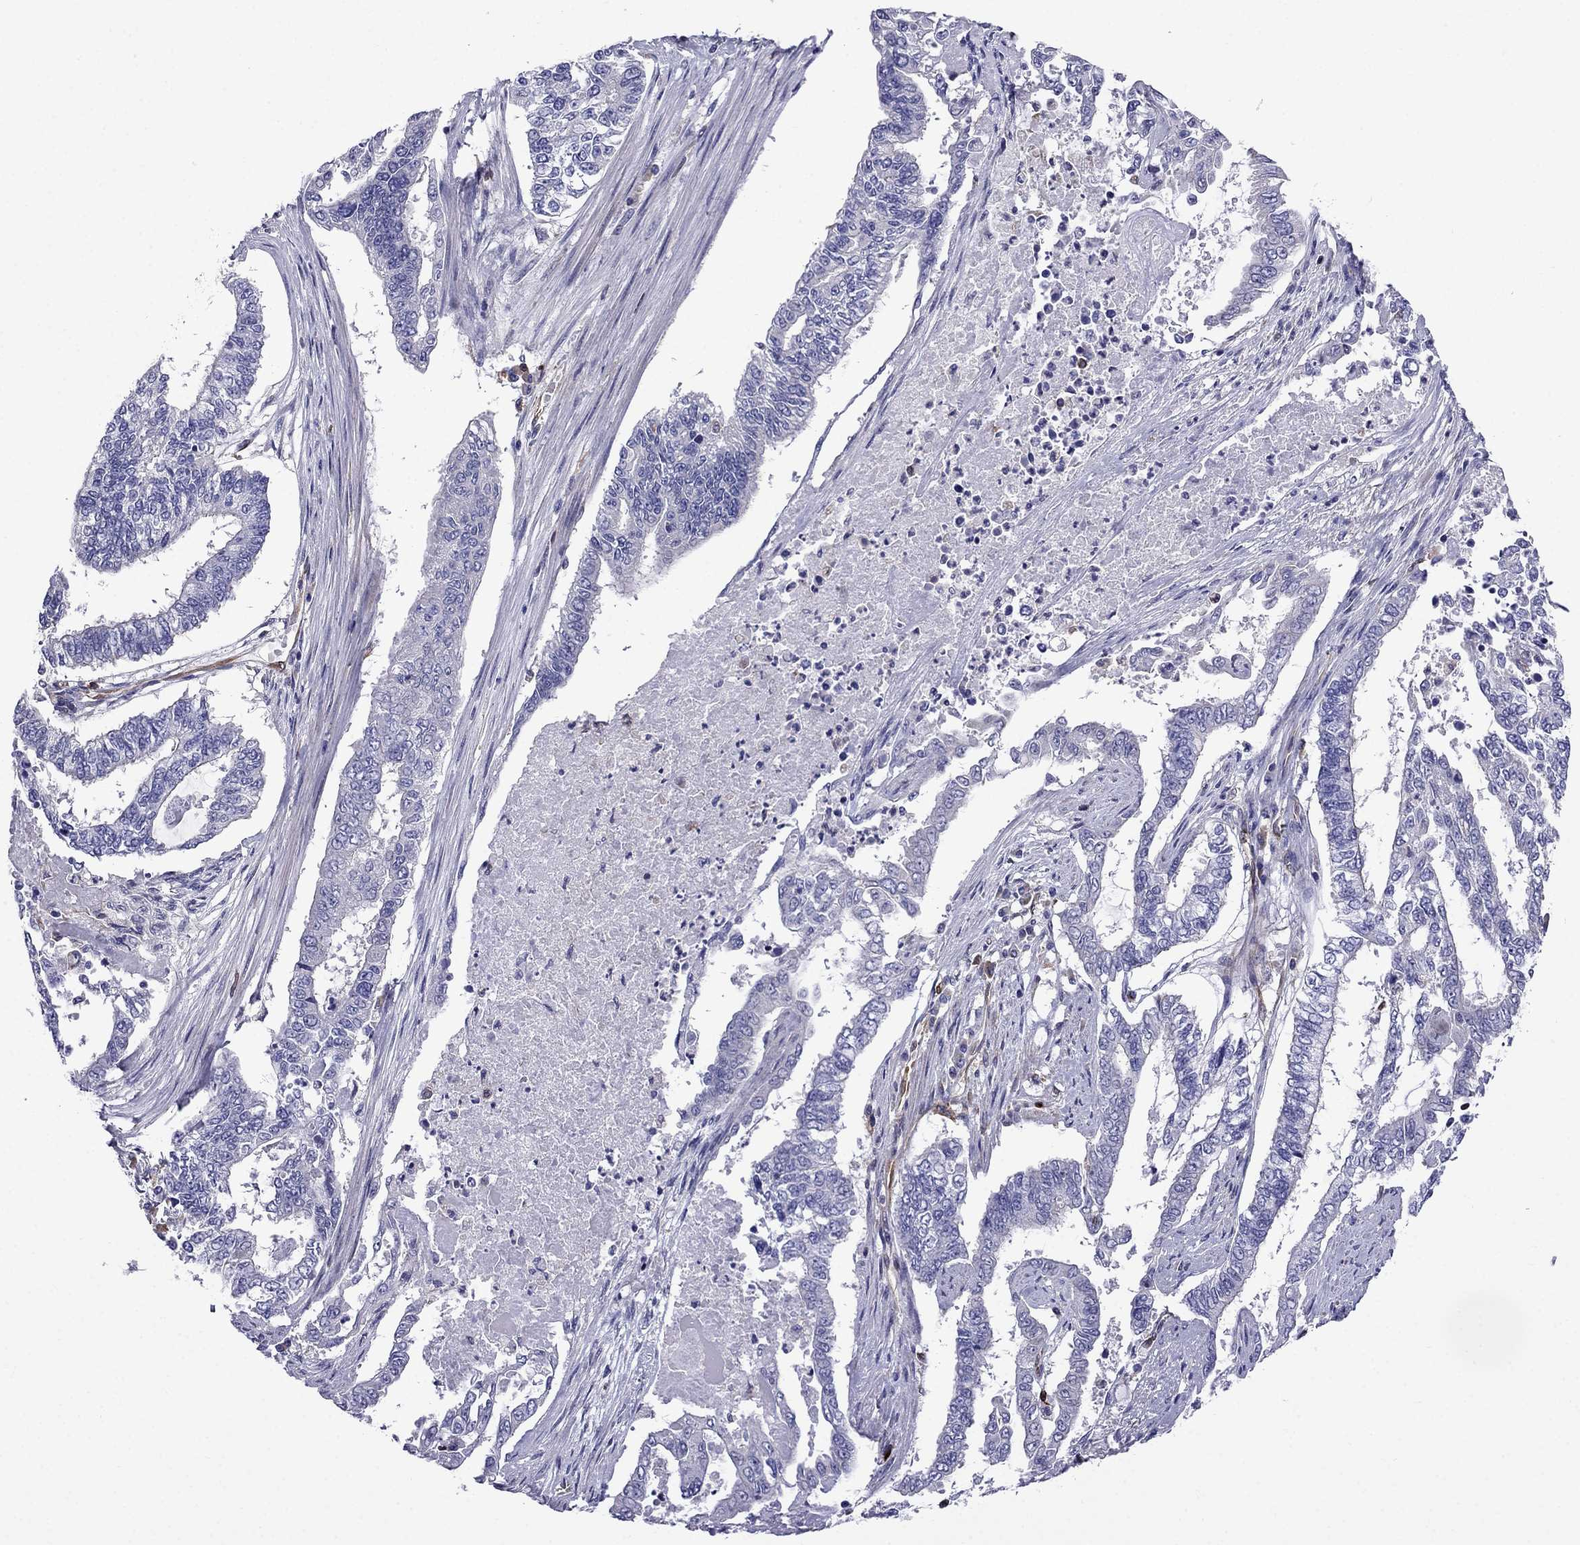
{"staining": {"intensity": "negative", "quantity": "none", "location": "none"}, "tissue": "endometrial cancer", "cell_type": "Tumor cells", "image_type": "cancer", "snomed": [{"axis": "morphology", "description": "Adenocarcinoma, NOS"}, {"axis": "topography", "description": "Uterus"}], "caption": "A high-resolution image shows IHC staining of adenocarcinoma (endometrial), which exhibits no significant positivity in tumor cells.", "gene": "GNAL", "patient": {"sex": "female", "age": 59}}